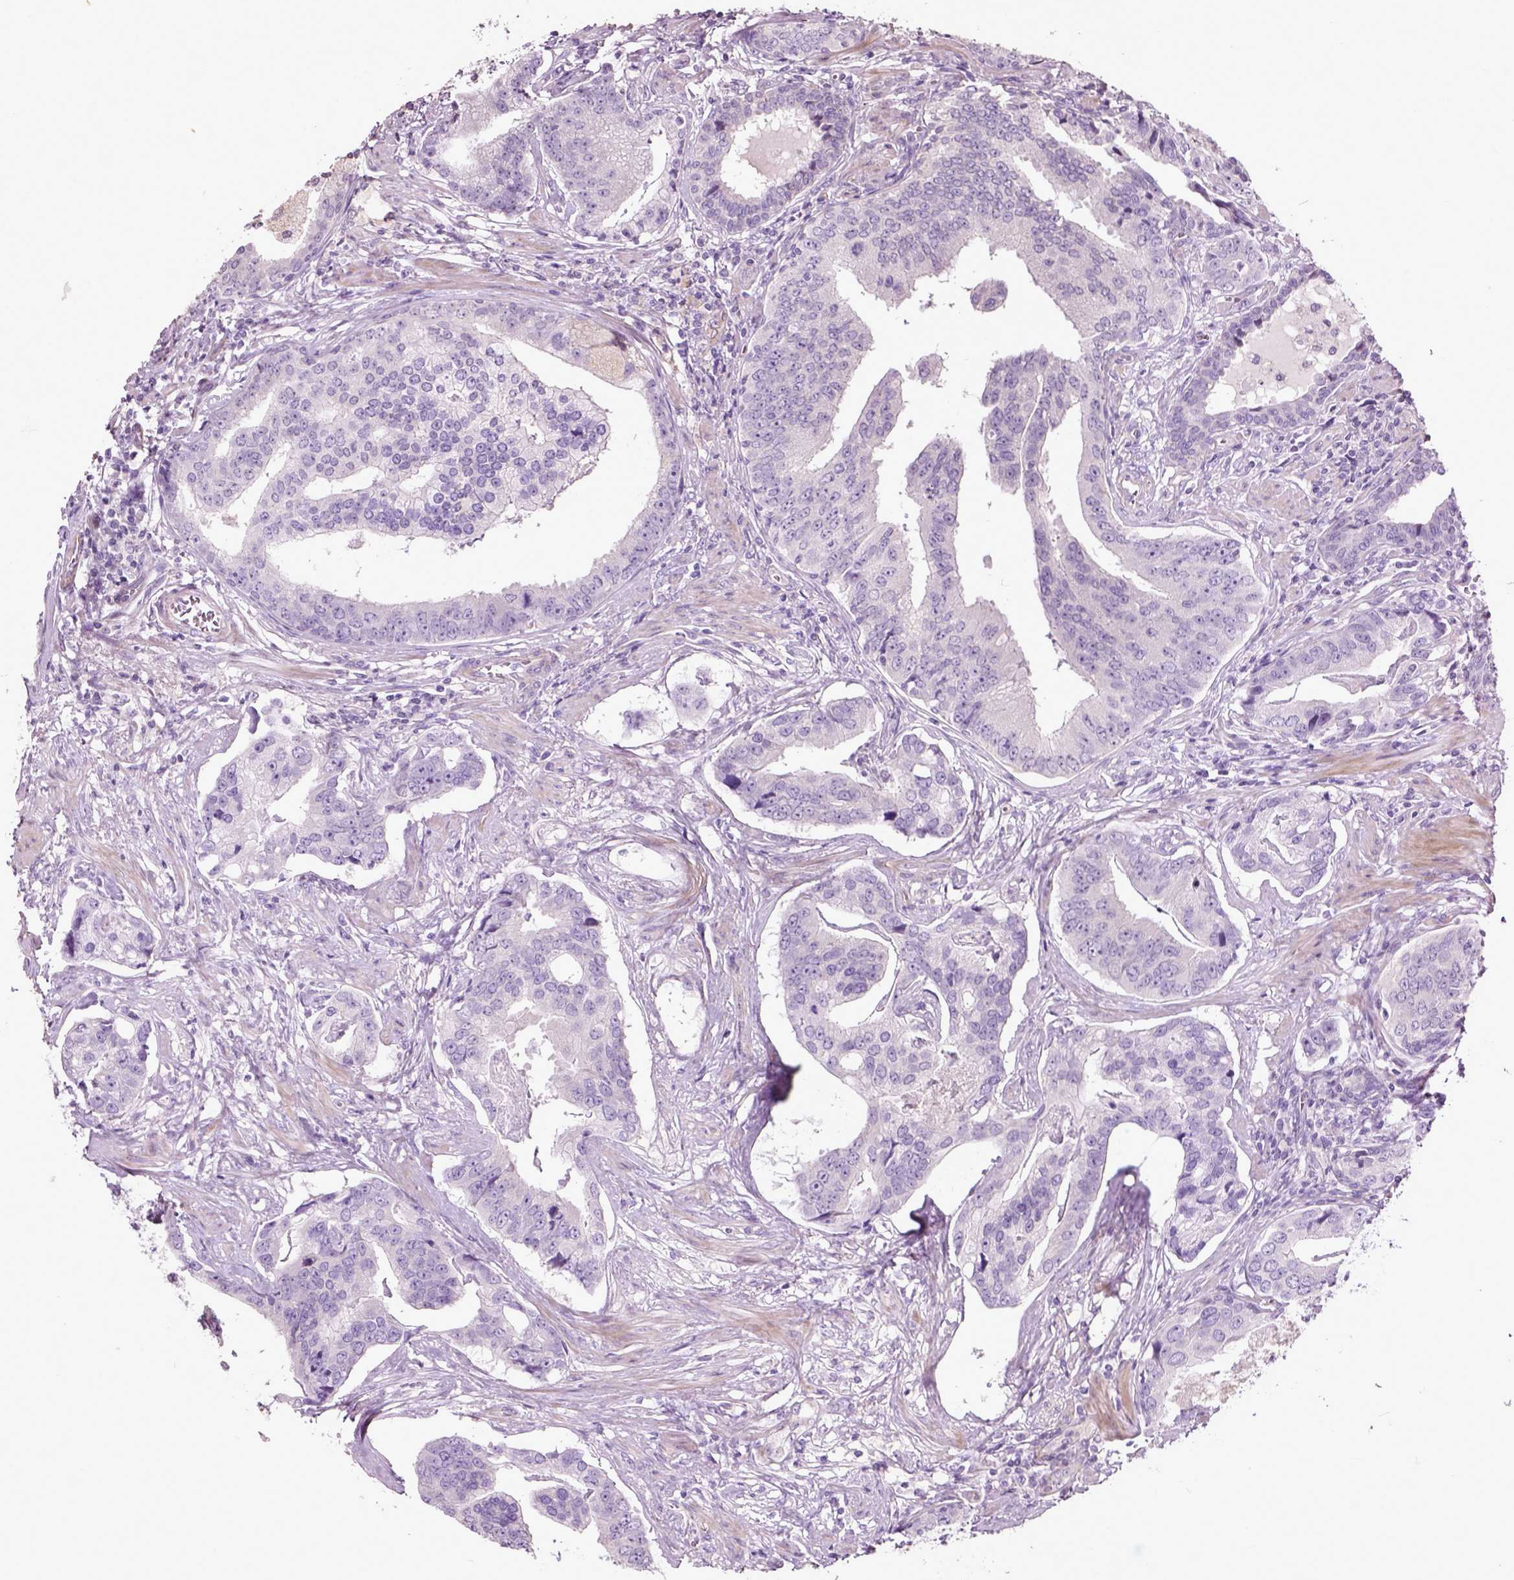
{"staining": {"intensity": "negative", "quantity": "none", "location": "none"}, "tissue": "prostate cancer", "cell_type": "Tumor cells", "image_type": "cancer", "snomed": [{"axis": "morphology", "description": "Adenocarcinoma, NOS"}, {"axis": "topography", "description": "Prostate"}], "caption": "The micrograph exhibits no significant expression in tumor cells of adenocarcinoma (prostate). (DAB immunohistochemistry (IHC), high magnification).", "gene": "PKP3", "patient": {"sex": "male", "age": 64}}